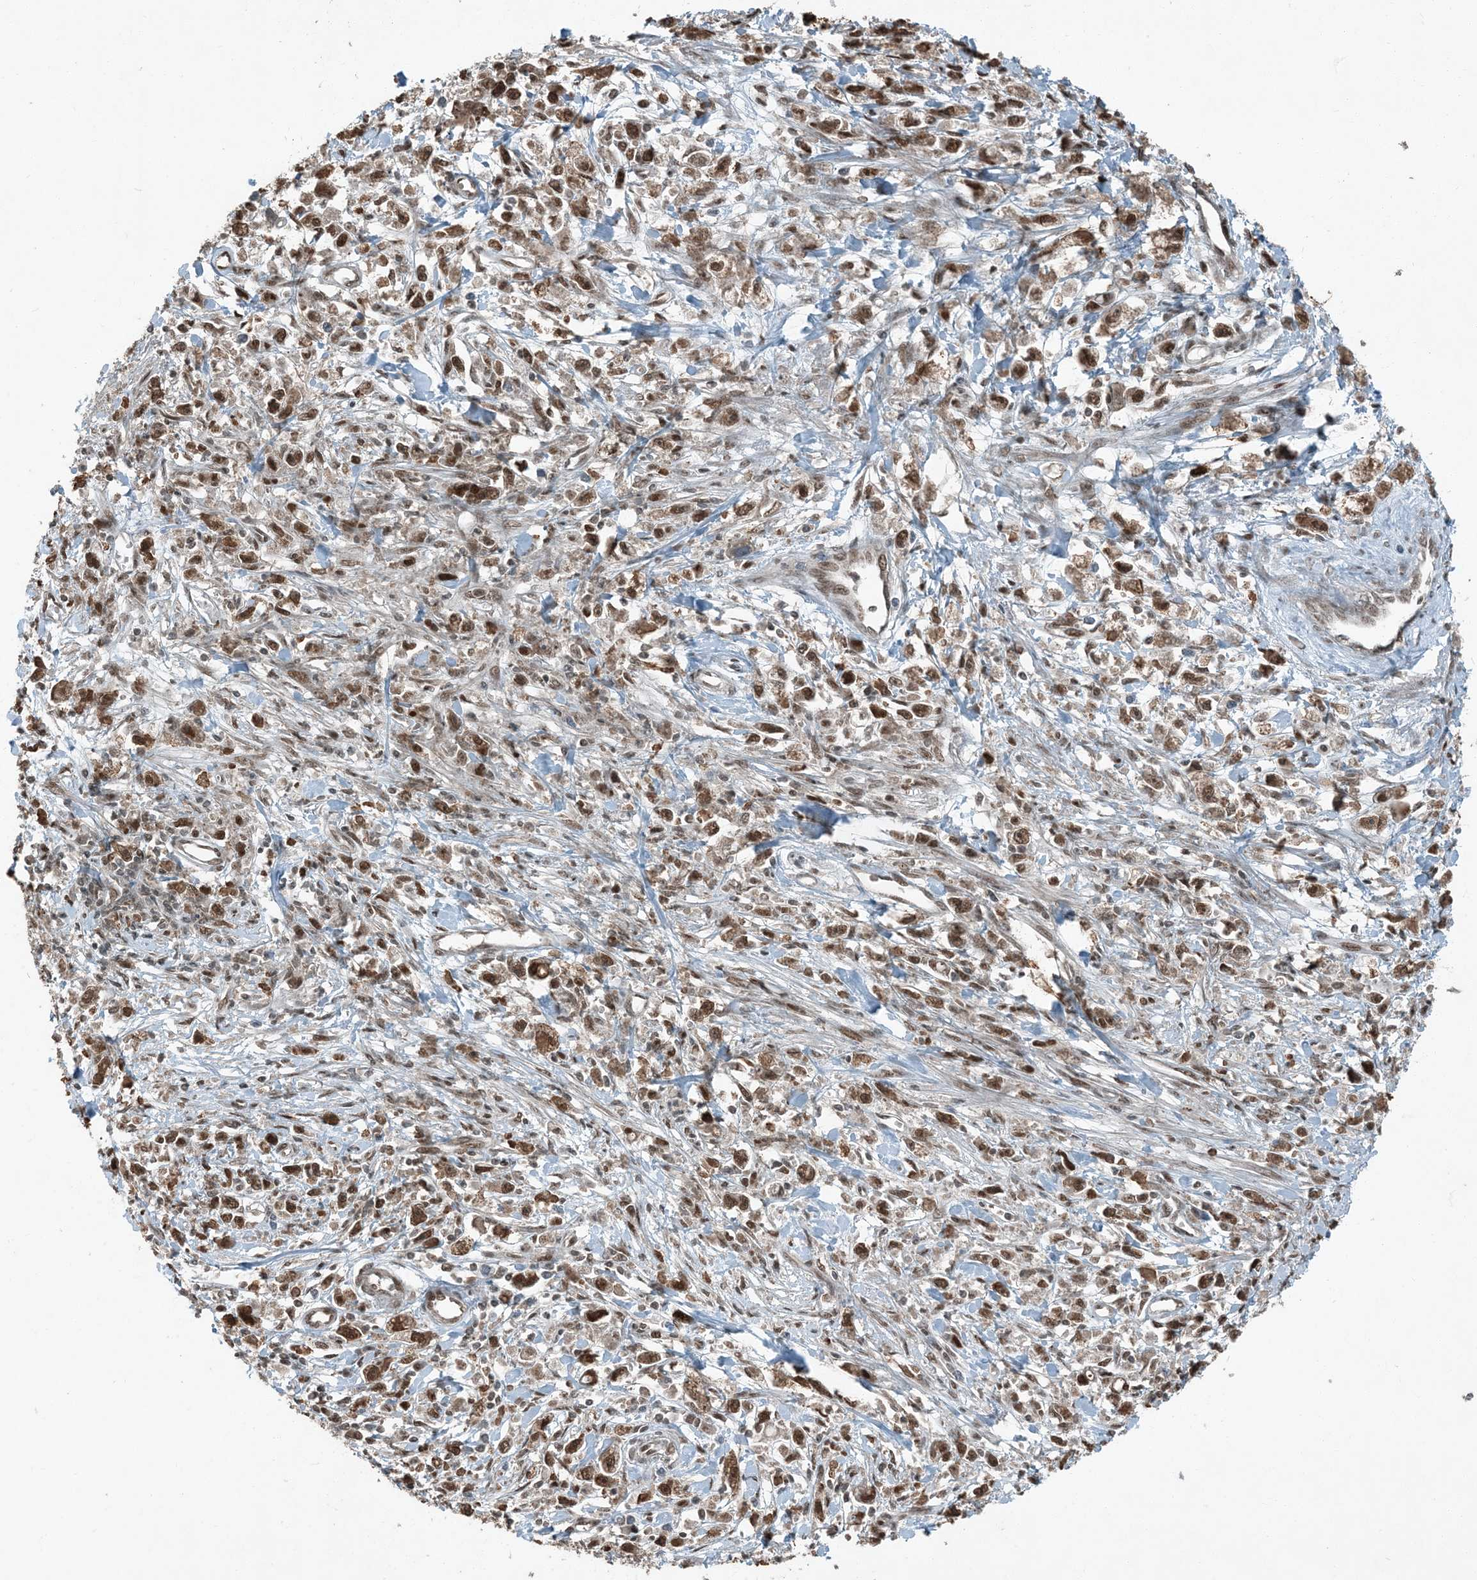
{"staining": {"intensity": "moderate", "quantity": ">75%", "location": "nuclear"}, "tissue": "stomach cancer", "cell_type": "Tumor cells", "image_type": "cancer", "snomed": [{"axis": "morphology", "description": "Adenocarcinoma, NOS"}, {"axis": "topography", "description": "Stomach"}], "caption": "The histopathology image displays staining of stomach cancer, revealing moderate nuclear protein expression (brown color) within tumor cells.", "gene": "TRAPPC12", "patient": {"sex": "female", "age": 59}}